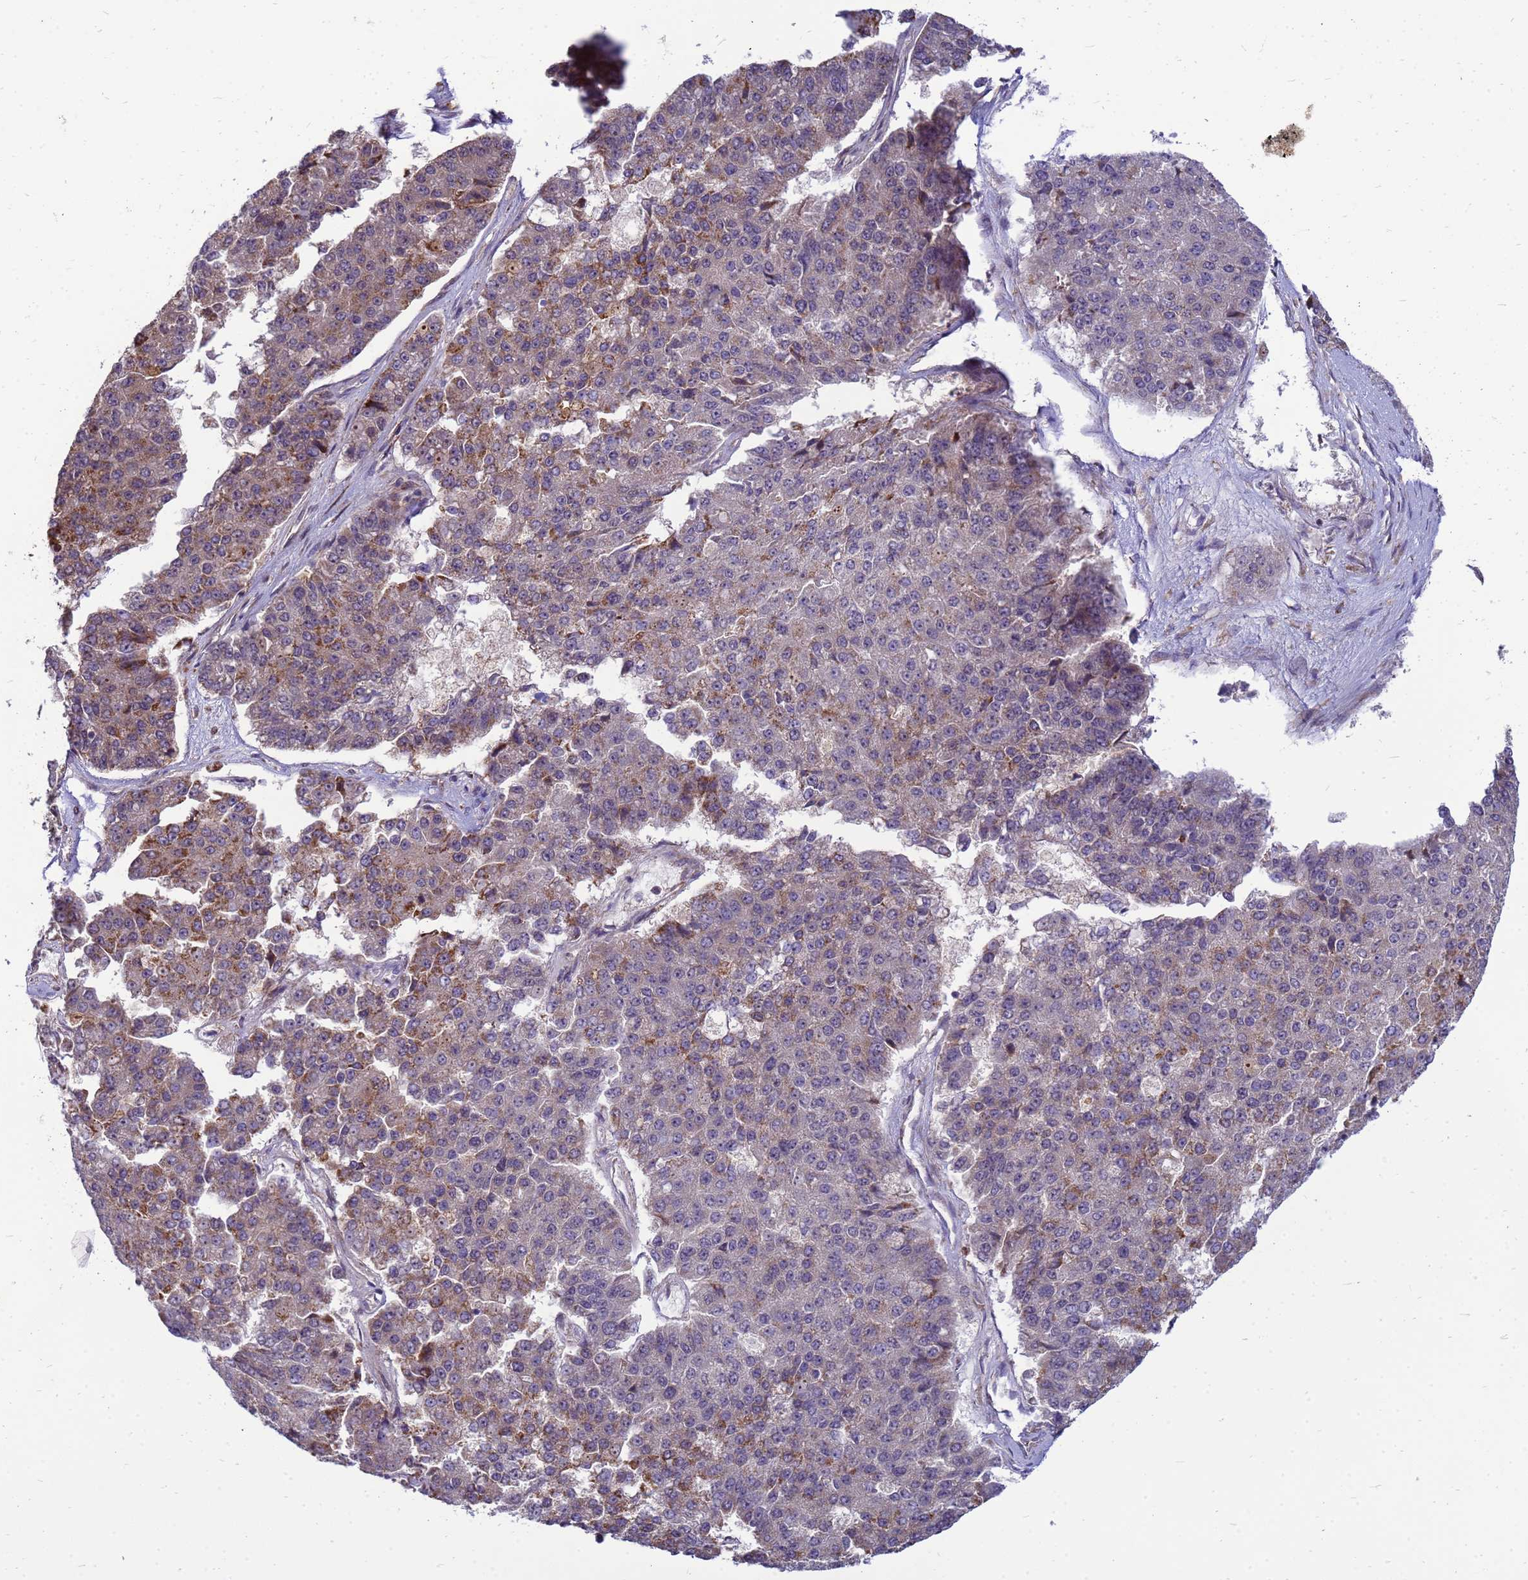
{"staining": {"intensity": "weak", "quantity": "25%-75%", "location": "cytoplasmic/membranous"}, "tissue": "pancreatic cancer", "cell_type": "Tumor cells", "image_type": "cancer", "snomed": [{"axis": "morphology", "description": "Adenocarcinoma, NOS"}, {"axis": "topography", "description": "Pancreas"}], "caption": "An immunohistochemistry (IHC) photomicrograph of neoplastic tissue is shown. Protein staining in brown highlights weak cytoplasmic/membranous positivity in adenocarcinoma (pancreatic) within tumor cells.", "gene": "C12orf43", "patient": {"sex": "male", "age": 50}}